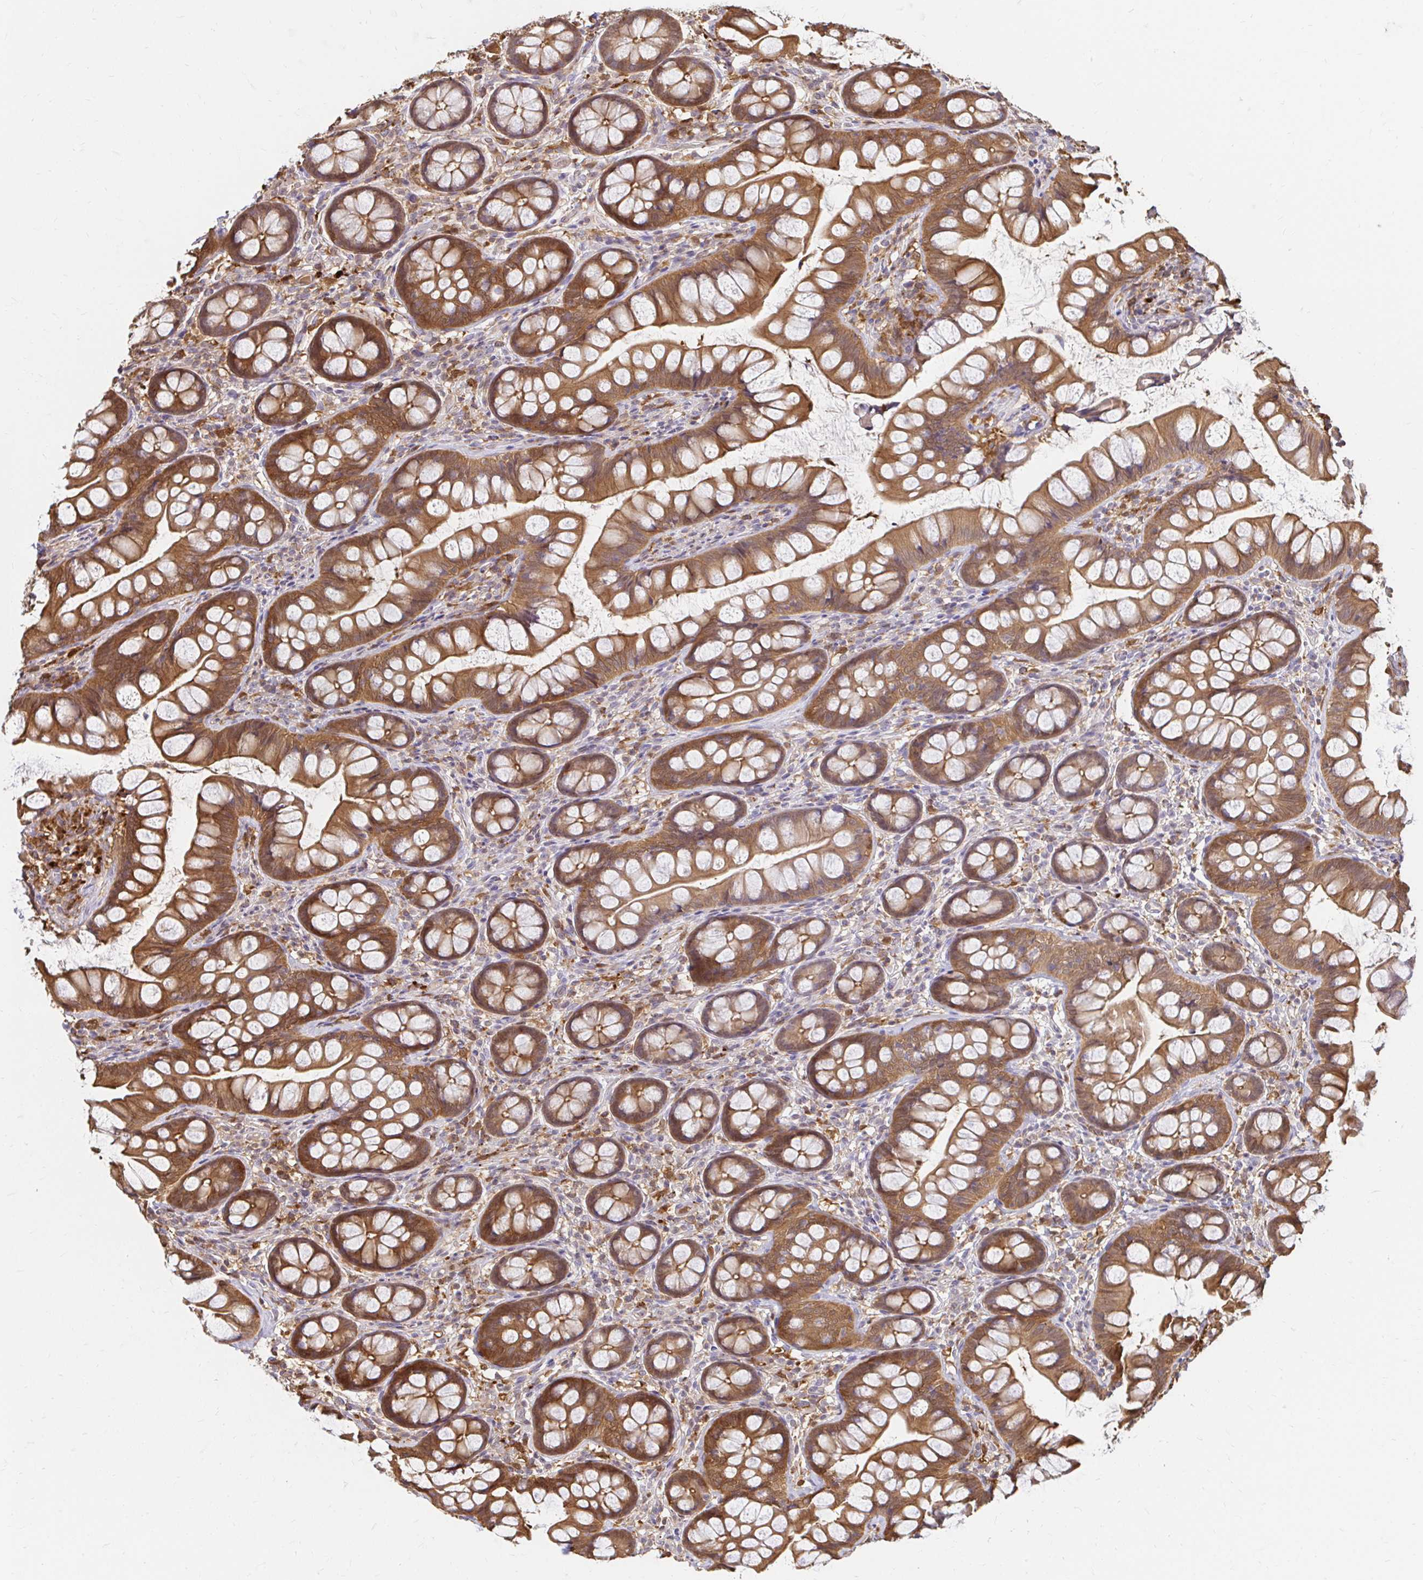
{"staining": {"intensity": "moderate", "quantity": ">75%", "location": "cytoplasmic/membranous"}, "tissue": "small intestine", "cell_type": "Glandular cells", "image_type": "normal", "snomed": [{"axis": "morphology", "description": "Normal tissue, NOS"}, {"axis": "topography", "description": "Small intestine"}], "caption": "Immunohistochemical staining of unremarkable human small intestine reveals moderate cytoplasmic/membranous protein expression in about >75% of glandular cells. (DAB = brown stain, brightfield microscopy at high magnification).", "gene": "PYCARD", "patient": {"sex": "male", "age": 70}}